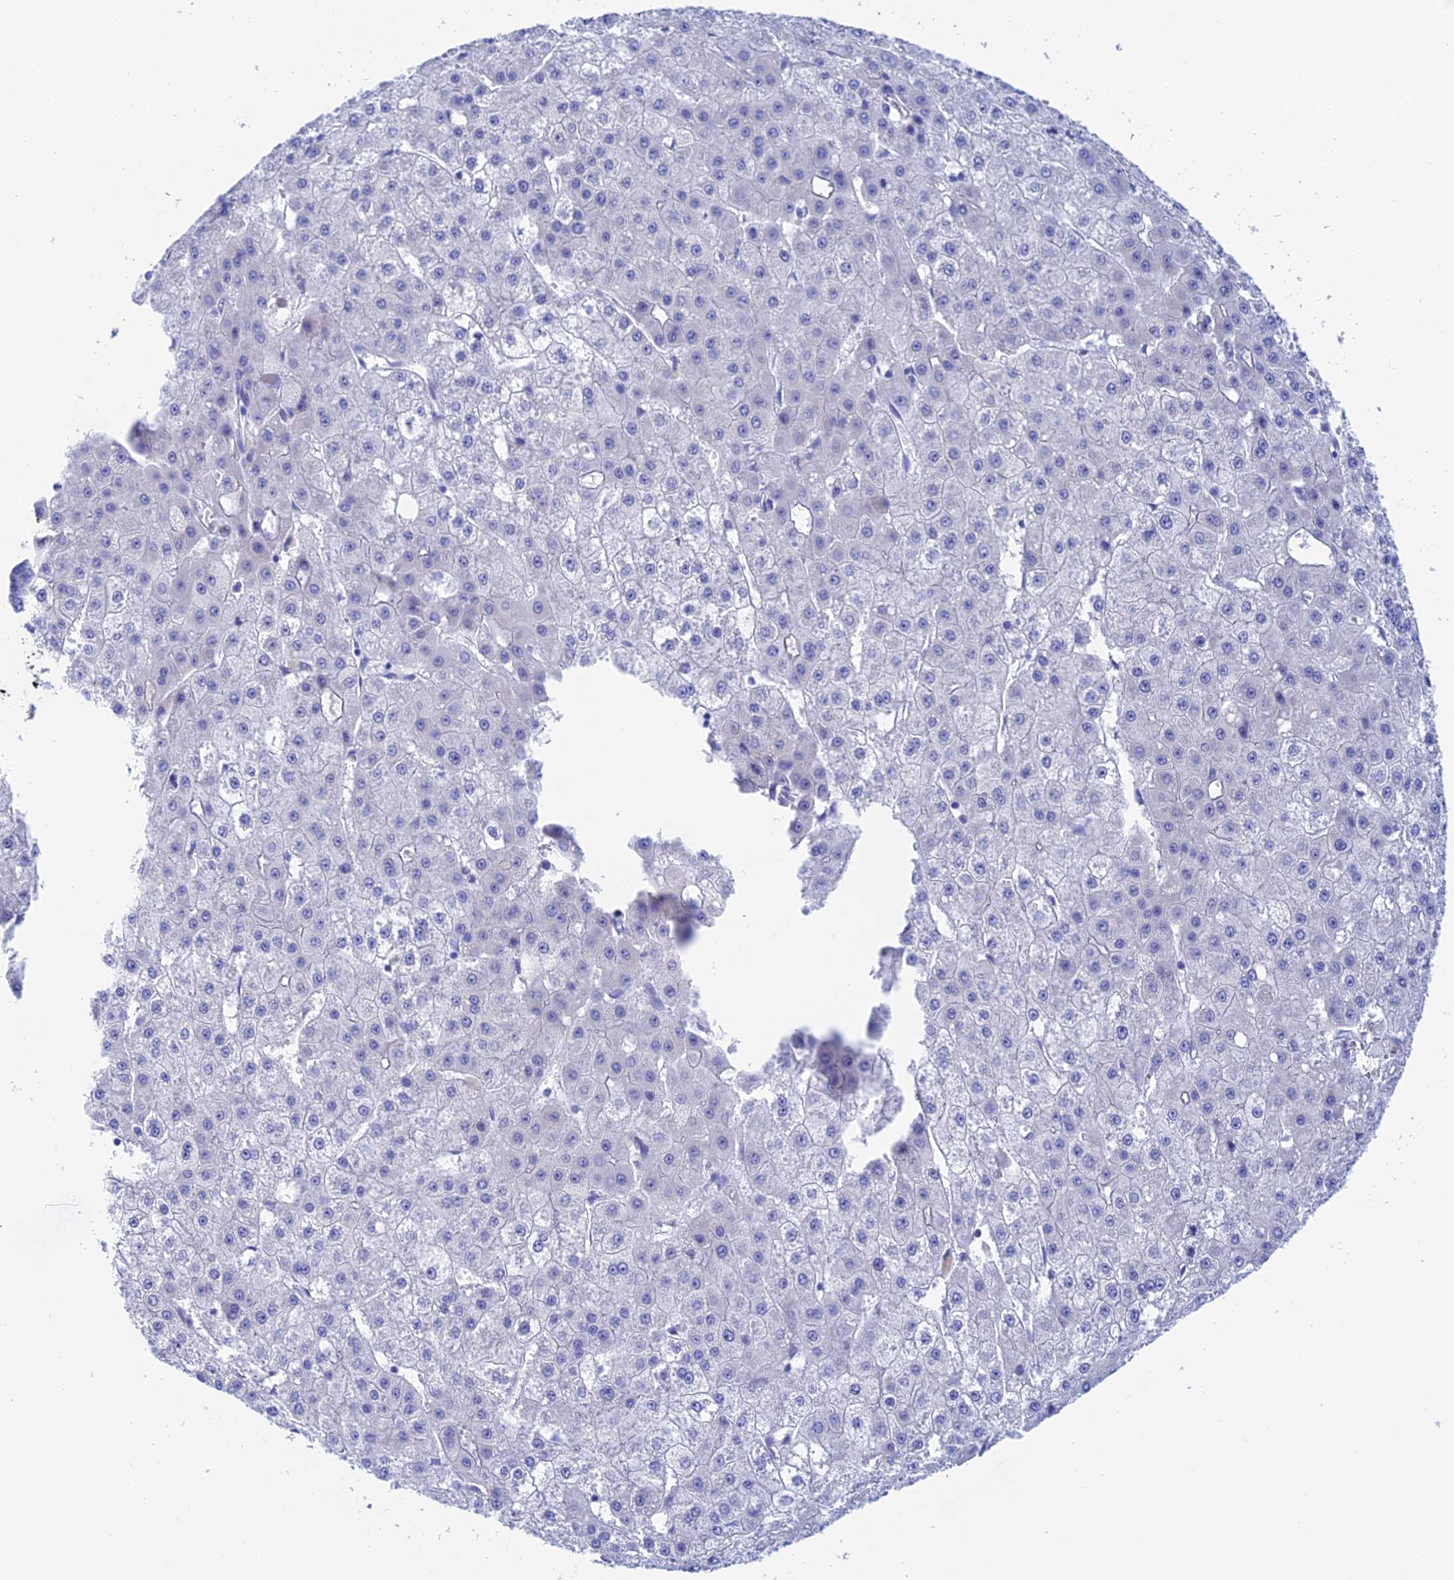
{"staining": {"intensity": "negative", "quantity": "none", "location": "none"}, "tissue": "liver cancer", "cell_type": "Tumor cells", "image_type": "cancer", "snomed": [{"axis": "morphology", "description": "Carcinoma, Hepatocellular, NOS"}, {"axis": "topography", "description": "Liver"}], "caption": "Immunohistochemical staining of liver hepatocellular carcinoma demonstrates no significant positivity in tumor cells.", "gene": "ERICH4", "patient": {"sex": "male", "age": 47}}